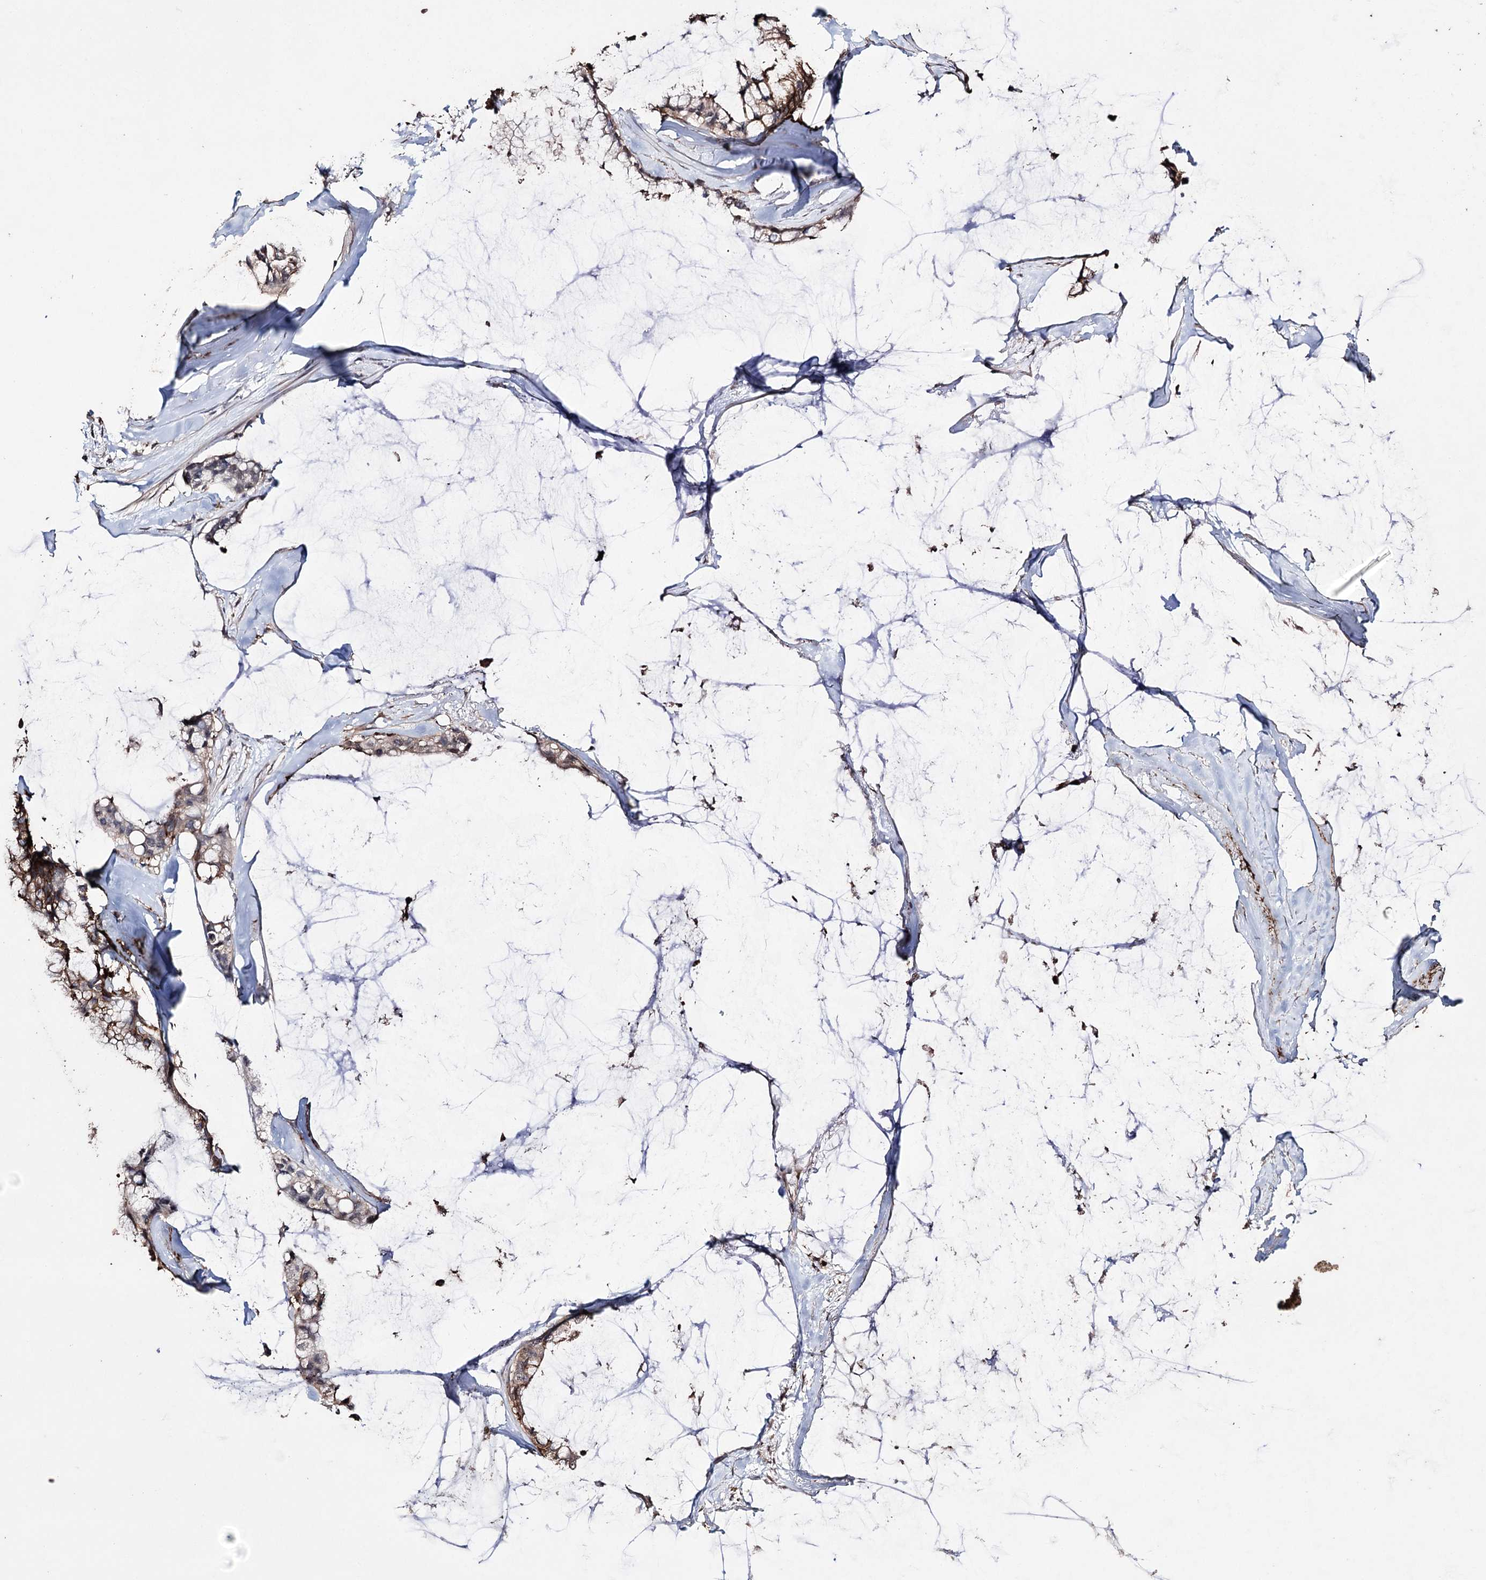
{"staining": {"intensity": "moderate", "quantity": "25%-75%", "location": "cytoplasmic/membranous"}, "tissue": "ovarian cancer", "cell_type": "Tumor cells", "image_type": "cancer", "snomed": [{"axis": "morphology", "description": "Cystadenocarcinoma, mucinous, NOS"}, {"axis": "topography", "description": "Ovary"}], "caption": "The immunohistochemical stain highlights moderate cytoplasmic/membranous expression in tumor cells of ovarian cancer tissue.", "gene": "ZNF662", "patient": {"sex": "female", "age": 39}}